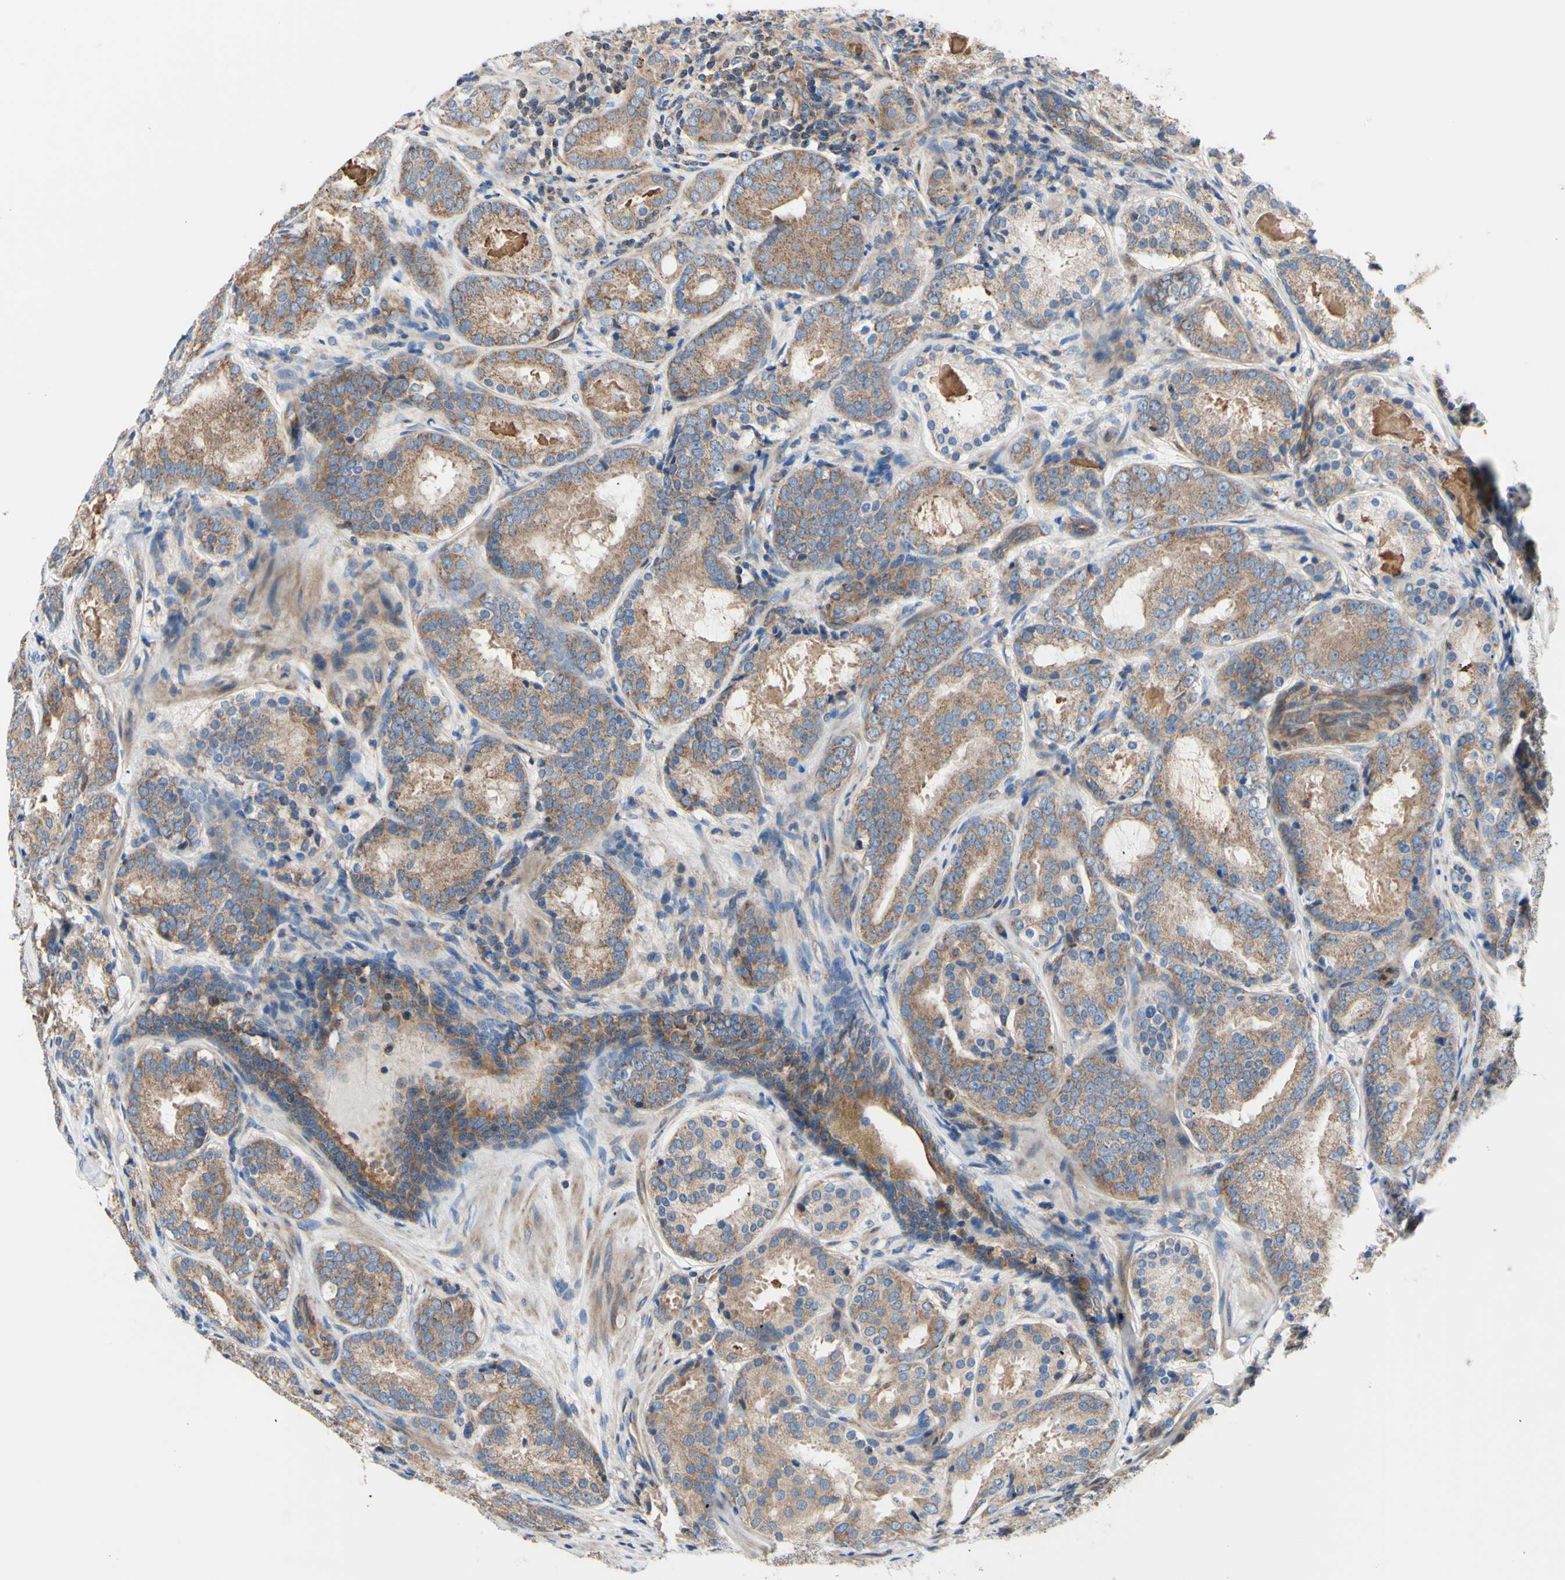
{"staining": {"intensity": "moderate", "quantity": ">75%", "location": "cytoplasmic/membranous"}, "tissue": "prostate cancer", "cell_type": "Tumor cells", "image_type": "cancer", "snomed": [{"axis": "morphology", "description": "Adenocarcinoma, Low grade"}, {"axis": "topography", "description": "Prostate"}], "caption": "The micrograph demonstrates a brown stain indicating the presence of a protein in the cytoplasmic/membranous of tumor cells in low-grade adenocarcinoma (prostate). (Stains: DAB in brown, nuclei in blue, Microscopy: brightfield microscopy at high magnification).", "gene": "FMR1", "patient": {"sex": "male", "age": 69}}